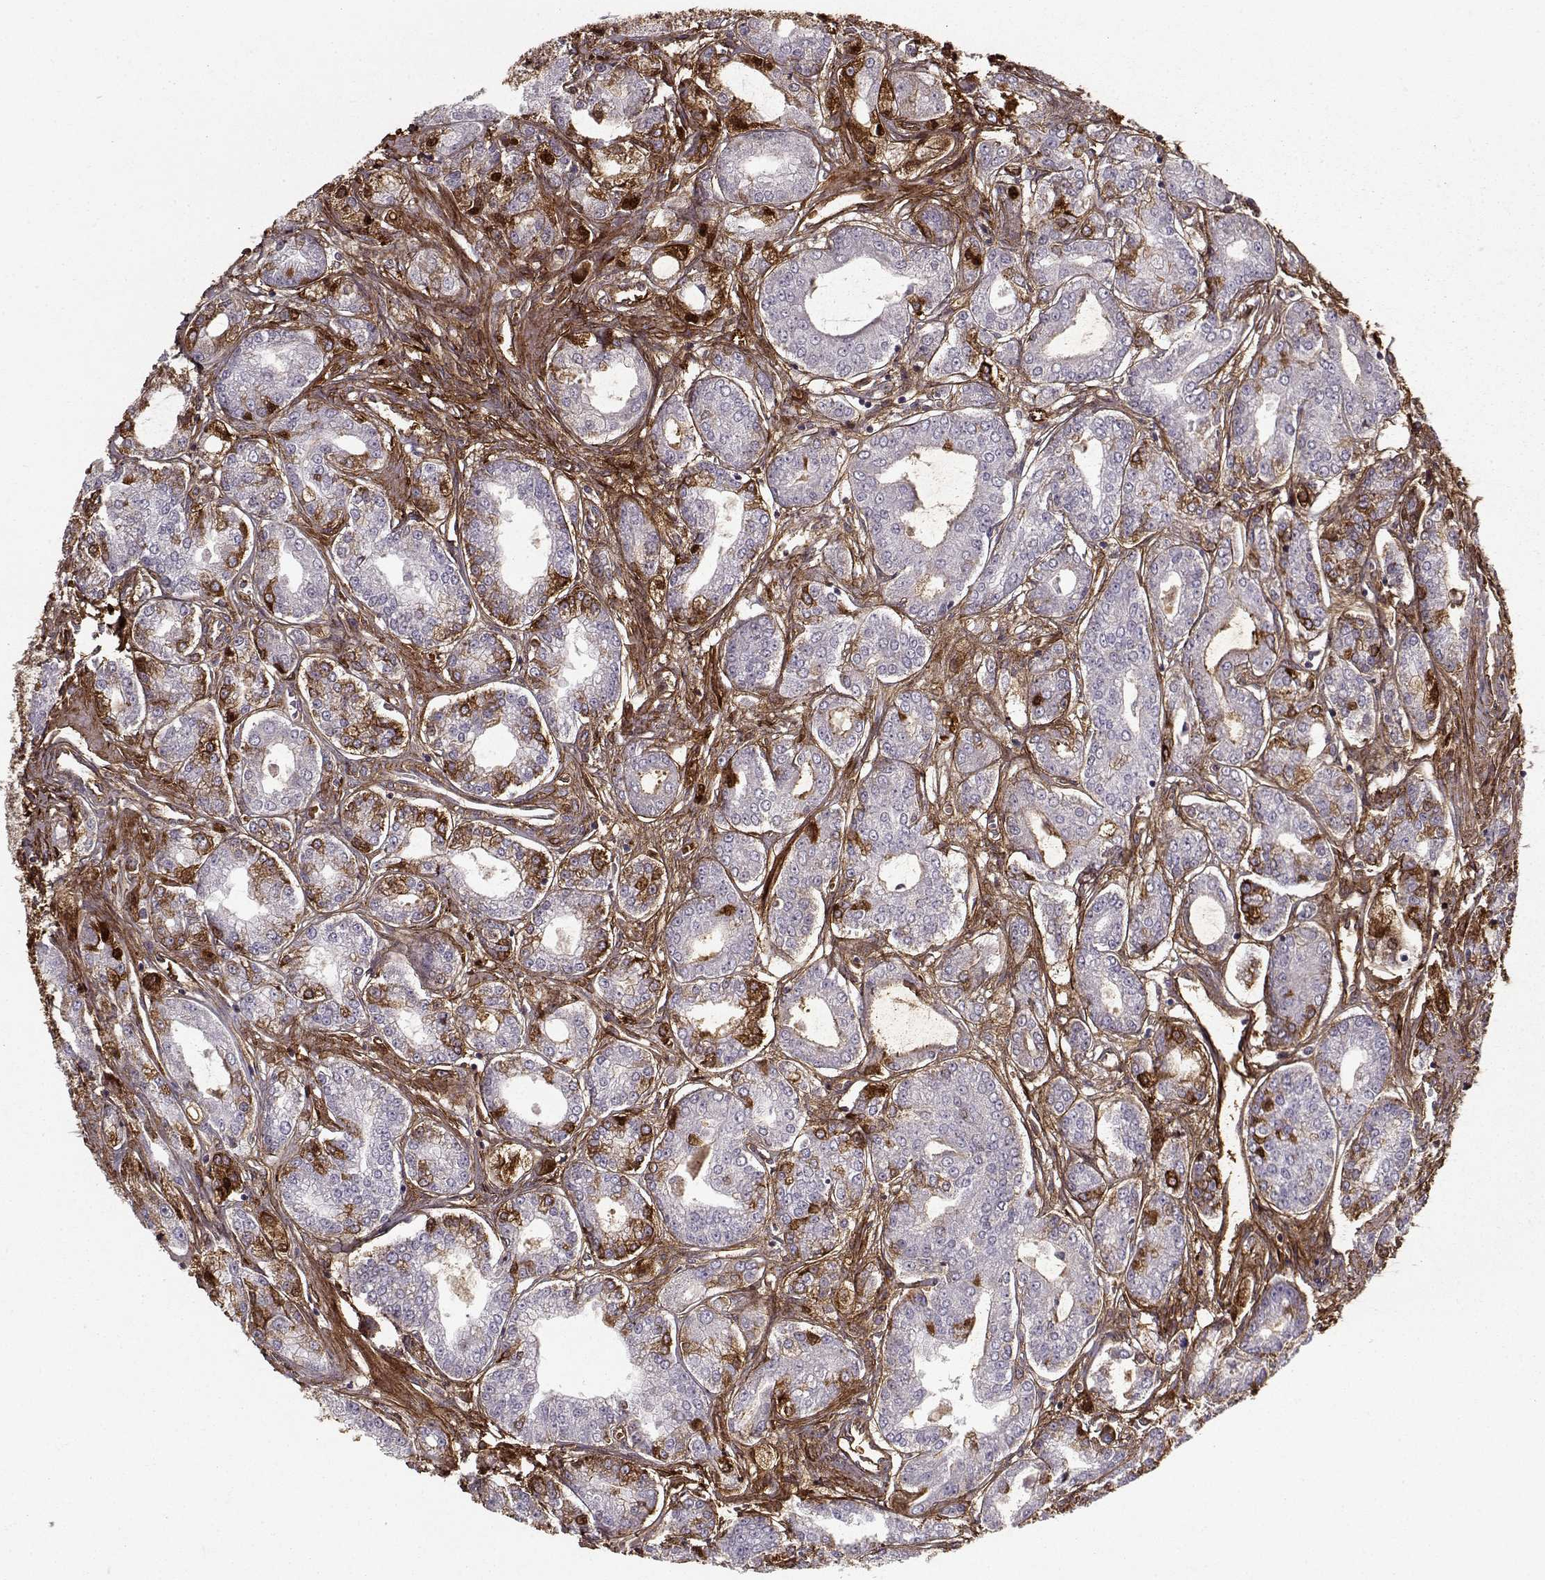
{"staining": {"intensity": "strong", "quantity": "<25%", "location": "cytoplasmic/membranous"}, "tissue": "prostate cancer", "cell_type": "Tumor cells", "image_type": "cancer", "snomed": [{"axis": "morphology", "description": "Adenocarcinoma, NOS"}, {"axis": "topography", "description": "Prostate"}], "caption": "Tumor cells exhibit medium levels of strong cytoplasmic/membranous positivity in about <25% of cells in human prostate cancer (adenocarcinoma). (DAB (3,3'-diaminobenzidine) IHC, brown staining for protein, blue staining for nuclei).", "gene": "LUM", "patient": {"sex": "male", "age": 71}}